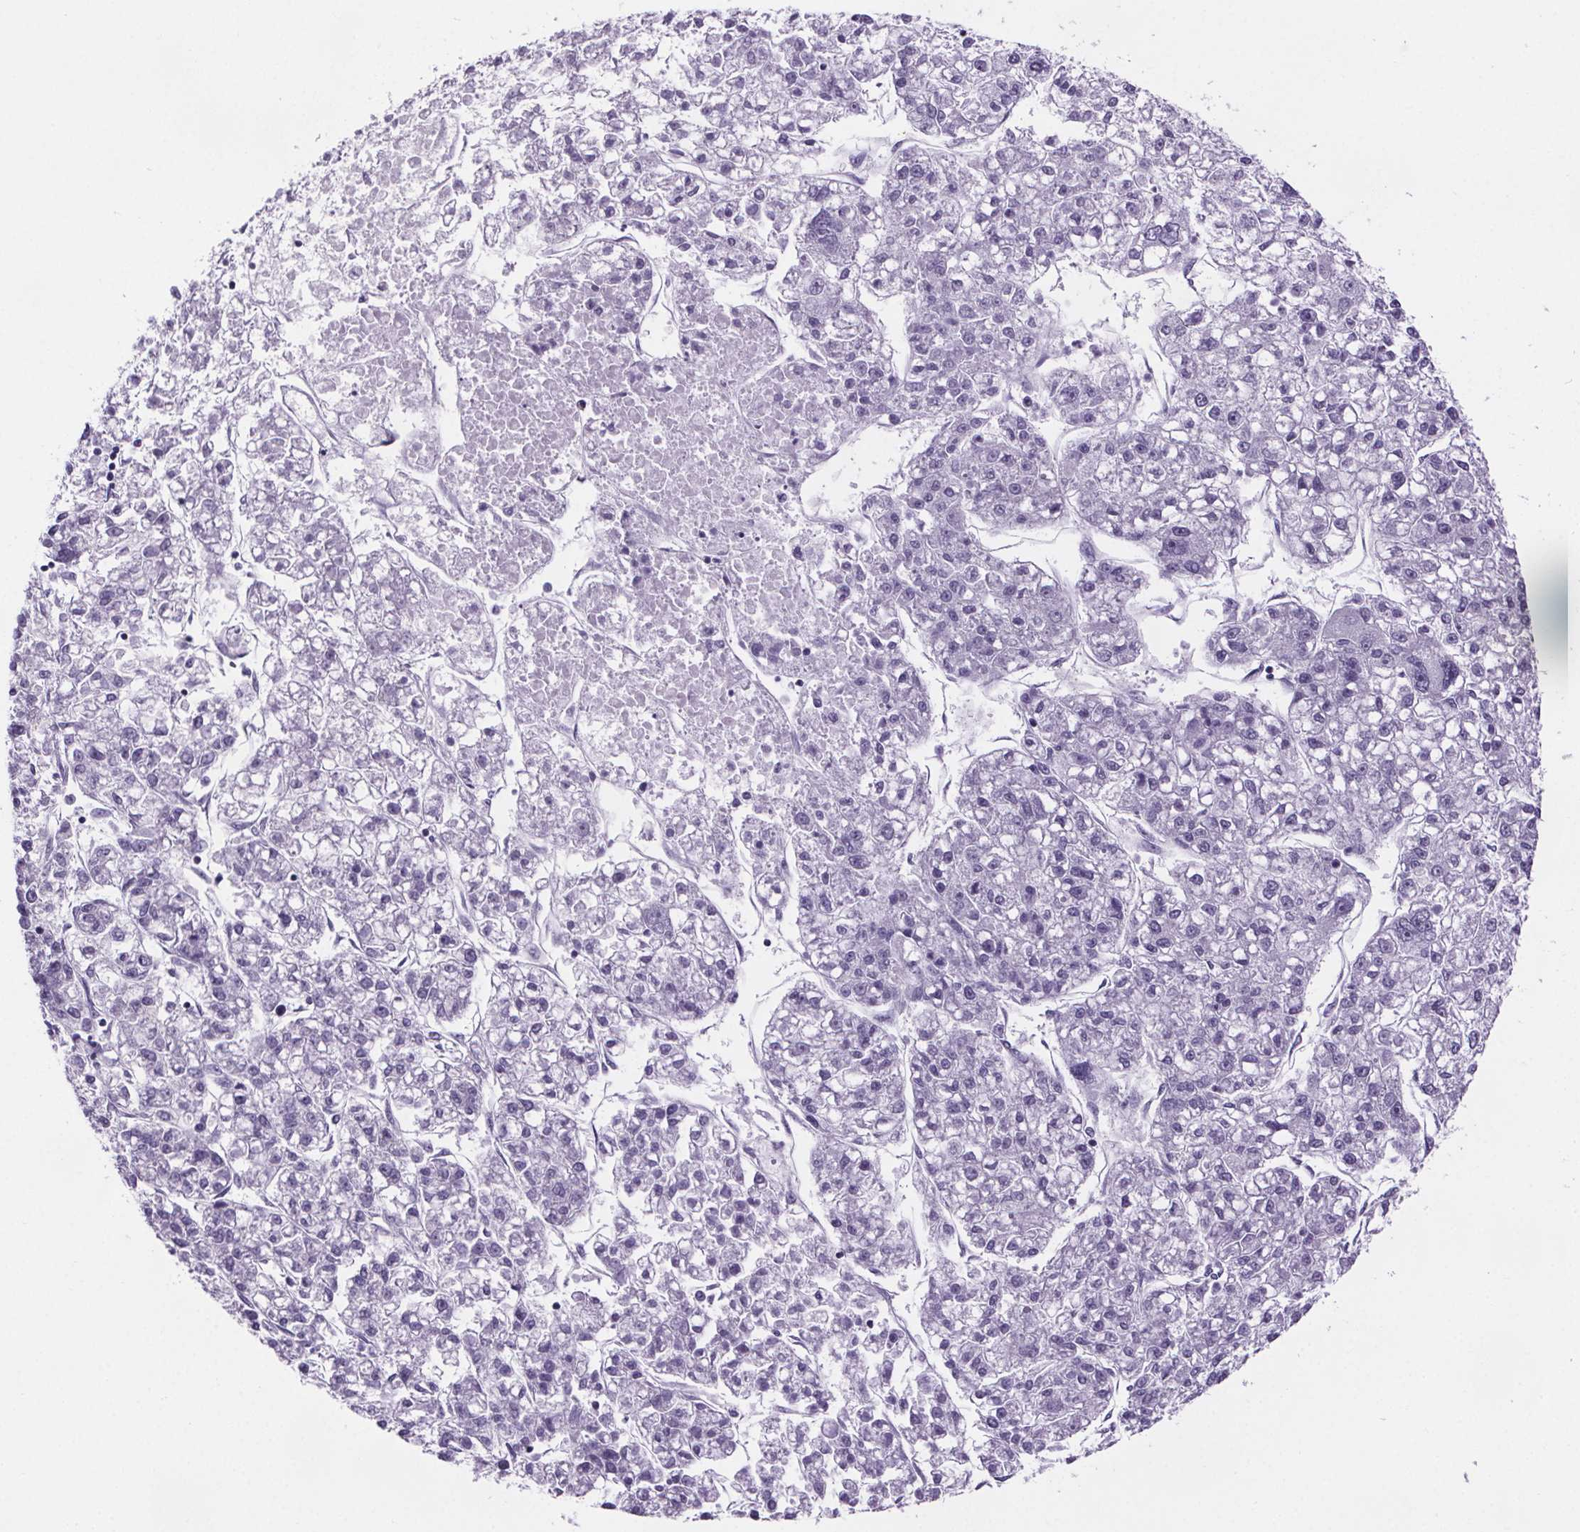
{"staining": {"intensity": "negative", "quantity": "none", "location": "none"}, "tissue": "liver cancer", "cell_type": "Tumor cells", "image_type": "cancer", "snomed": [{"axis": "morphology", "description": "Carcinoma, Hepatocellular, NOS"}, {"axis": "topography", "description": "Liver"}], "caption": "An image of human liver cancer (hepatocellular carcinoma) is negative for staining in tumor cells.", "gene": "CUBN", "patient": {"sex": "male", "age": 56}}